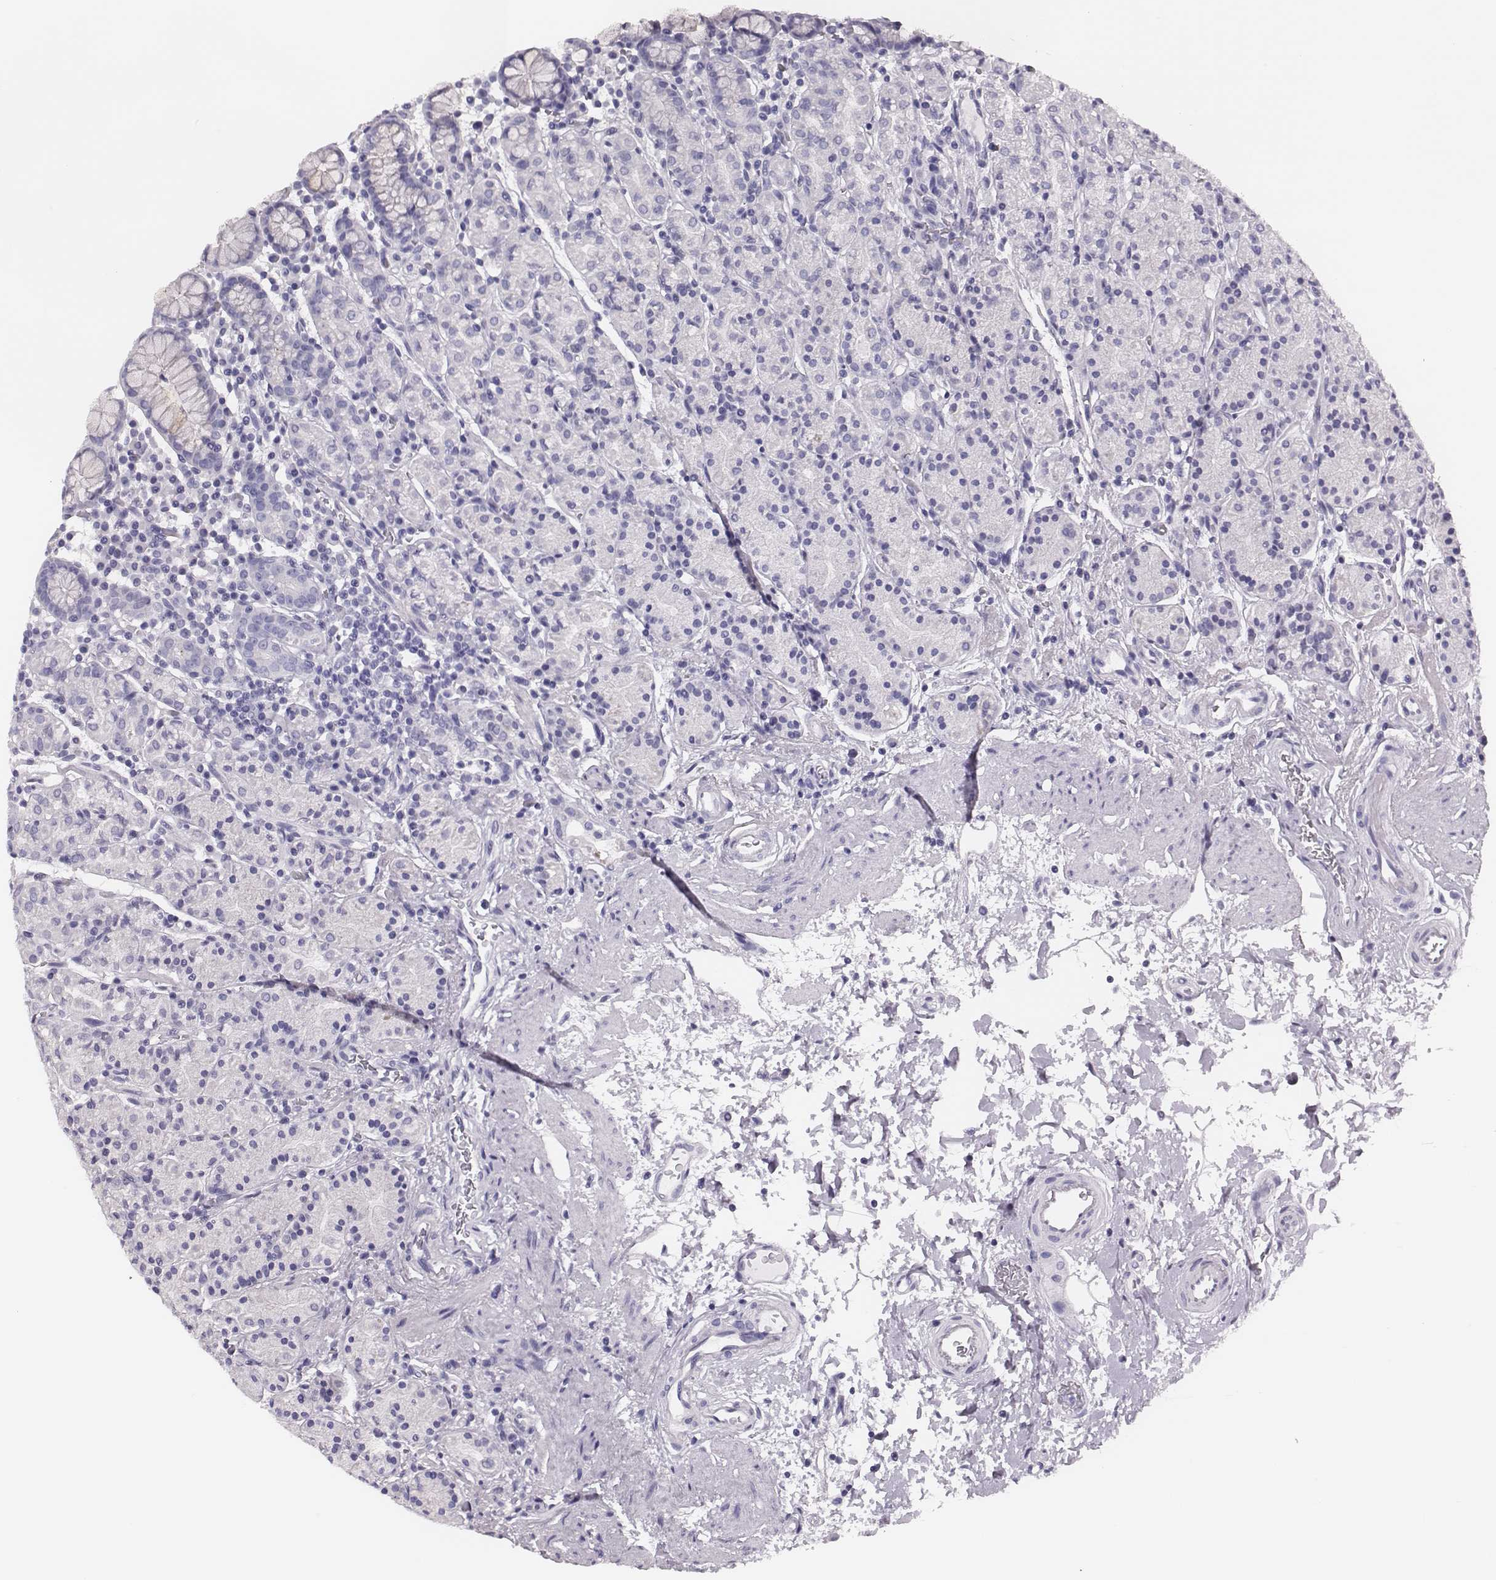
{"staining": {"intensity": "negative", "quantity": "none", "location": "none"}, "tissue": "stomach", "cell_type": "Glandular cells", "image_type": "normal", "snomed": [{"axis": "morphology", "description": "Normal tissue, NOS"}, {"axis": "topography", "description": "Stomach, upper"}, {"axis": "topography", "description": "Stomach"}], "caption": "Immunohistochemistry (IHC) photomicrograph of unremarkable stomach: stomach stained with DAB (3,3'-diaminobenzidine) reveals no significant protein staining in glandular cells.", "gene": "H1", "patient": {"sex": "male", "age": 62}}